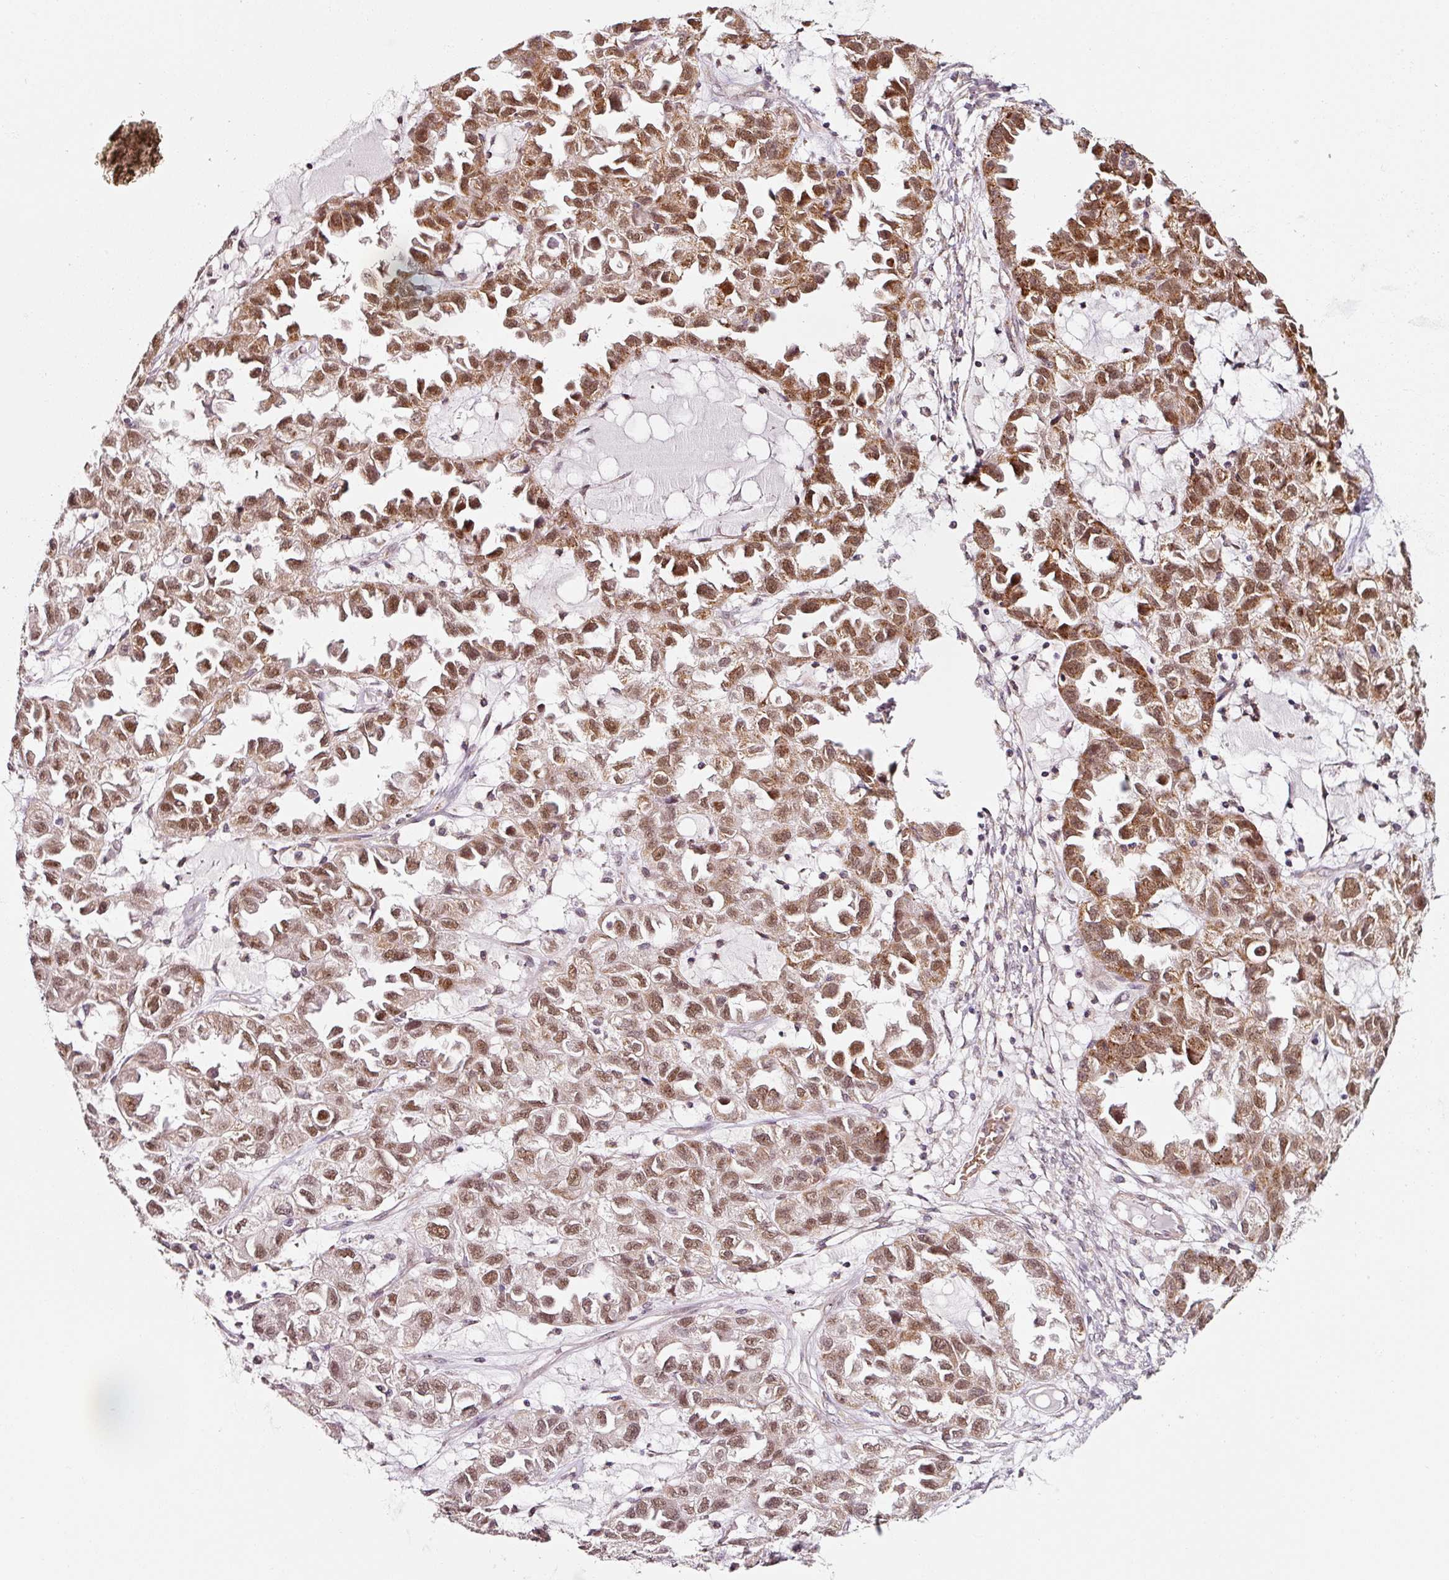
{"staining": {"intensity": "moderate", "quantity": ">75%", "location": "cytoplasmic/membranous,nuclear"}, "tissue": "ovarian cancer", "cell_type": "Tumor cells", "image_type": "cancer", "snomed": [{"axis": "morphology", "description": "Cystadenocarcinoma, serous, NOS"}, {"axis": "topography", "description": "Ovary"}], "caption": "An image of ovarian cancer stained for a protein demonstrates moderate cytoplasmic/membranous and nuclear brown staining in tumor cells.", "gene": "ZNF460", "patient": {"sex": "female", "age": 84}}